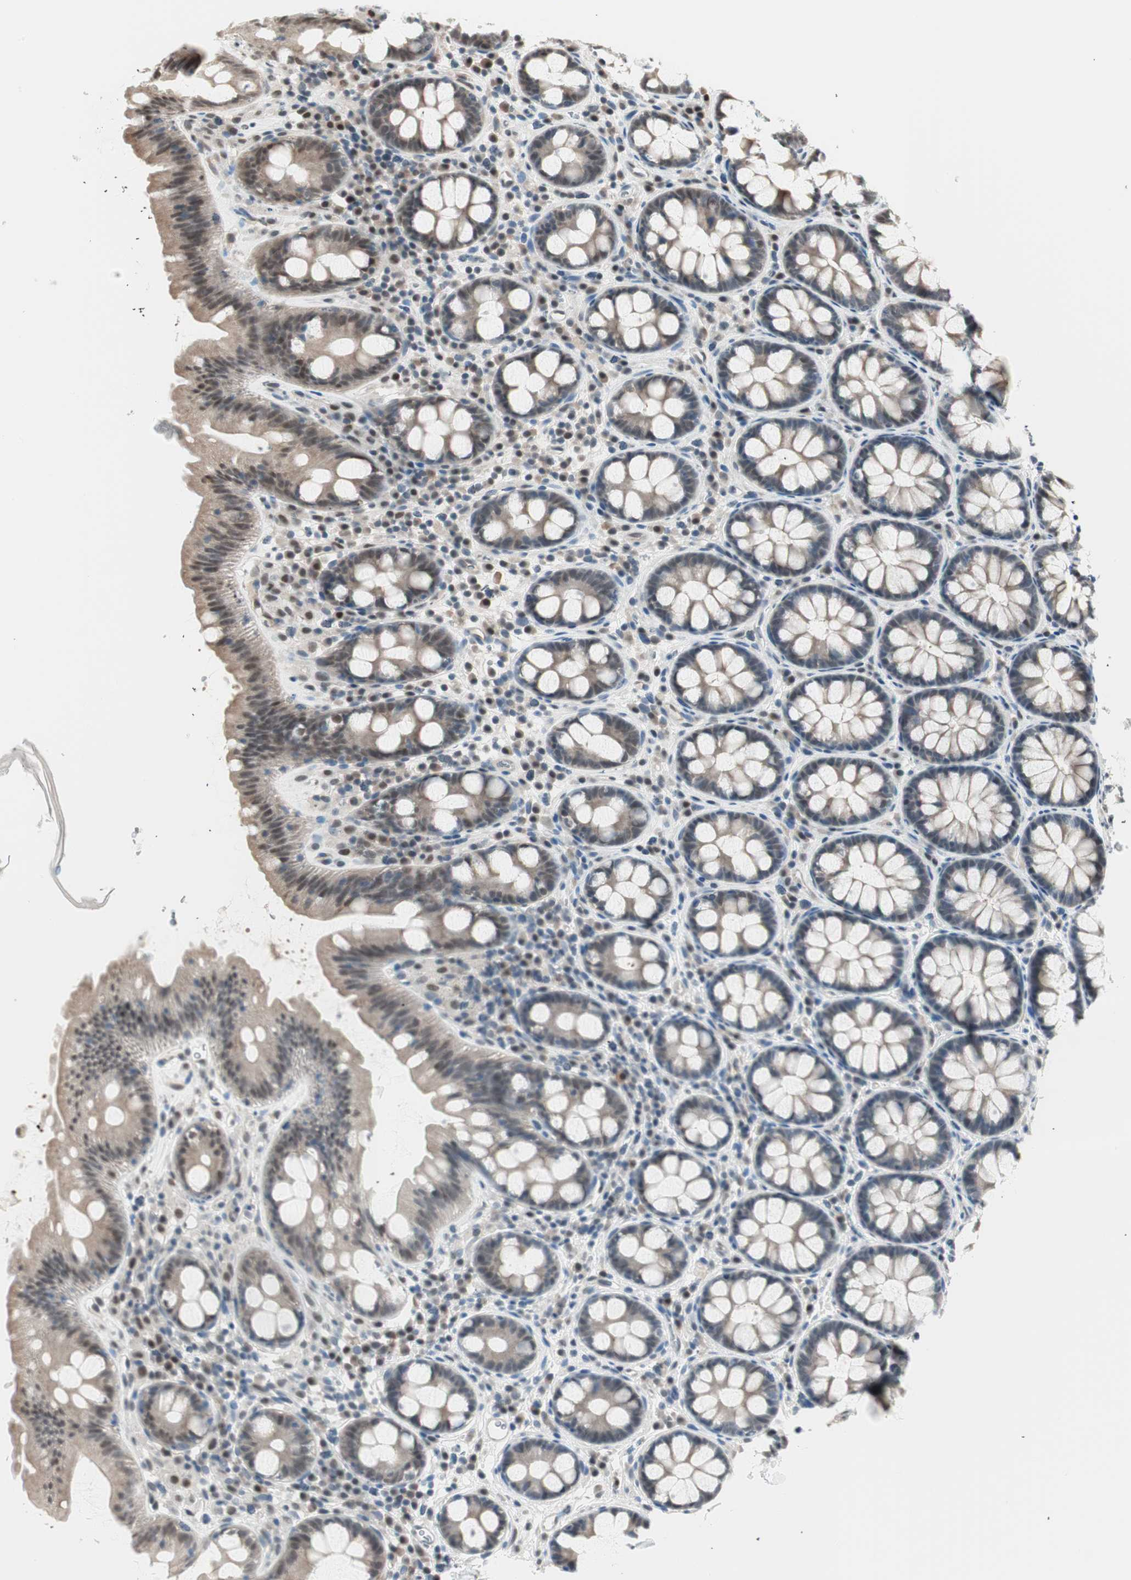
{"staining": {"intensity": "moderate", "quantity": ">75%", "location": "nuclear"}, "tissue": "colon", "cell_type": "Endothelial cells", "image_type": "normal", "snomed": [{"axis": "morphology", "description": "Normal tissue, NOS"}, {"axis": "topography", "description": "Colon"}], "caption": "Immunohistochemical staining of normal colon shows moderate nuclear protein staining in approximately >75% of endothelial cells. Using DAB (brown) and hematoxylin (blue) stains, captured at high magnification using brightfield microscopy.", "gene": "LONP2", "patient": {"sex": "female", "age": 80}}